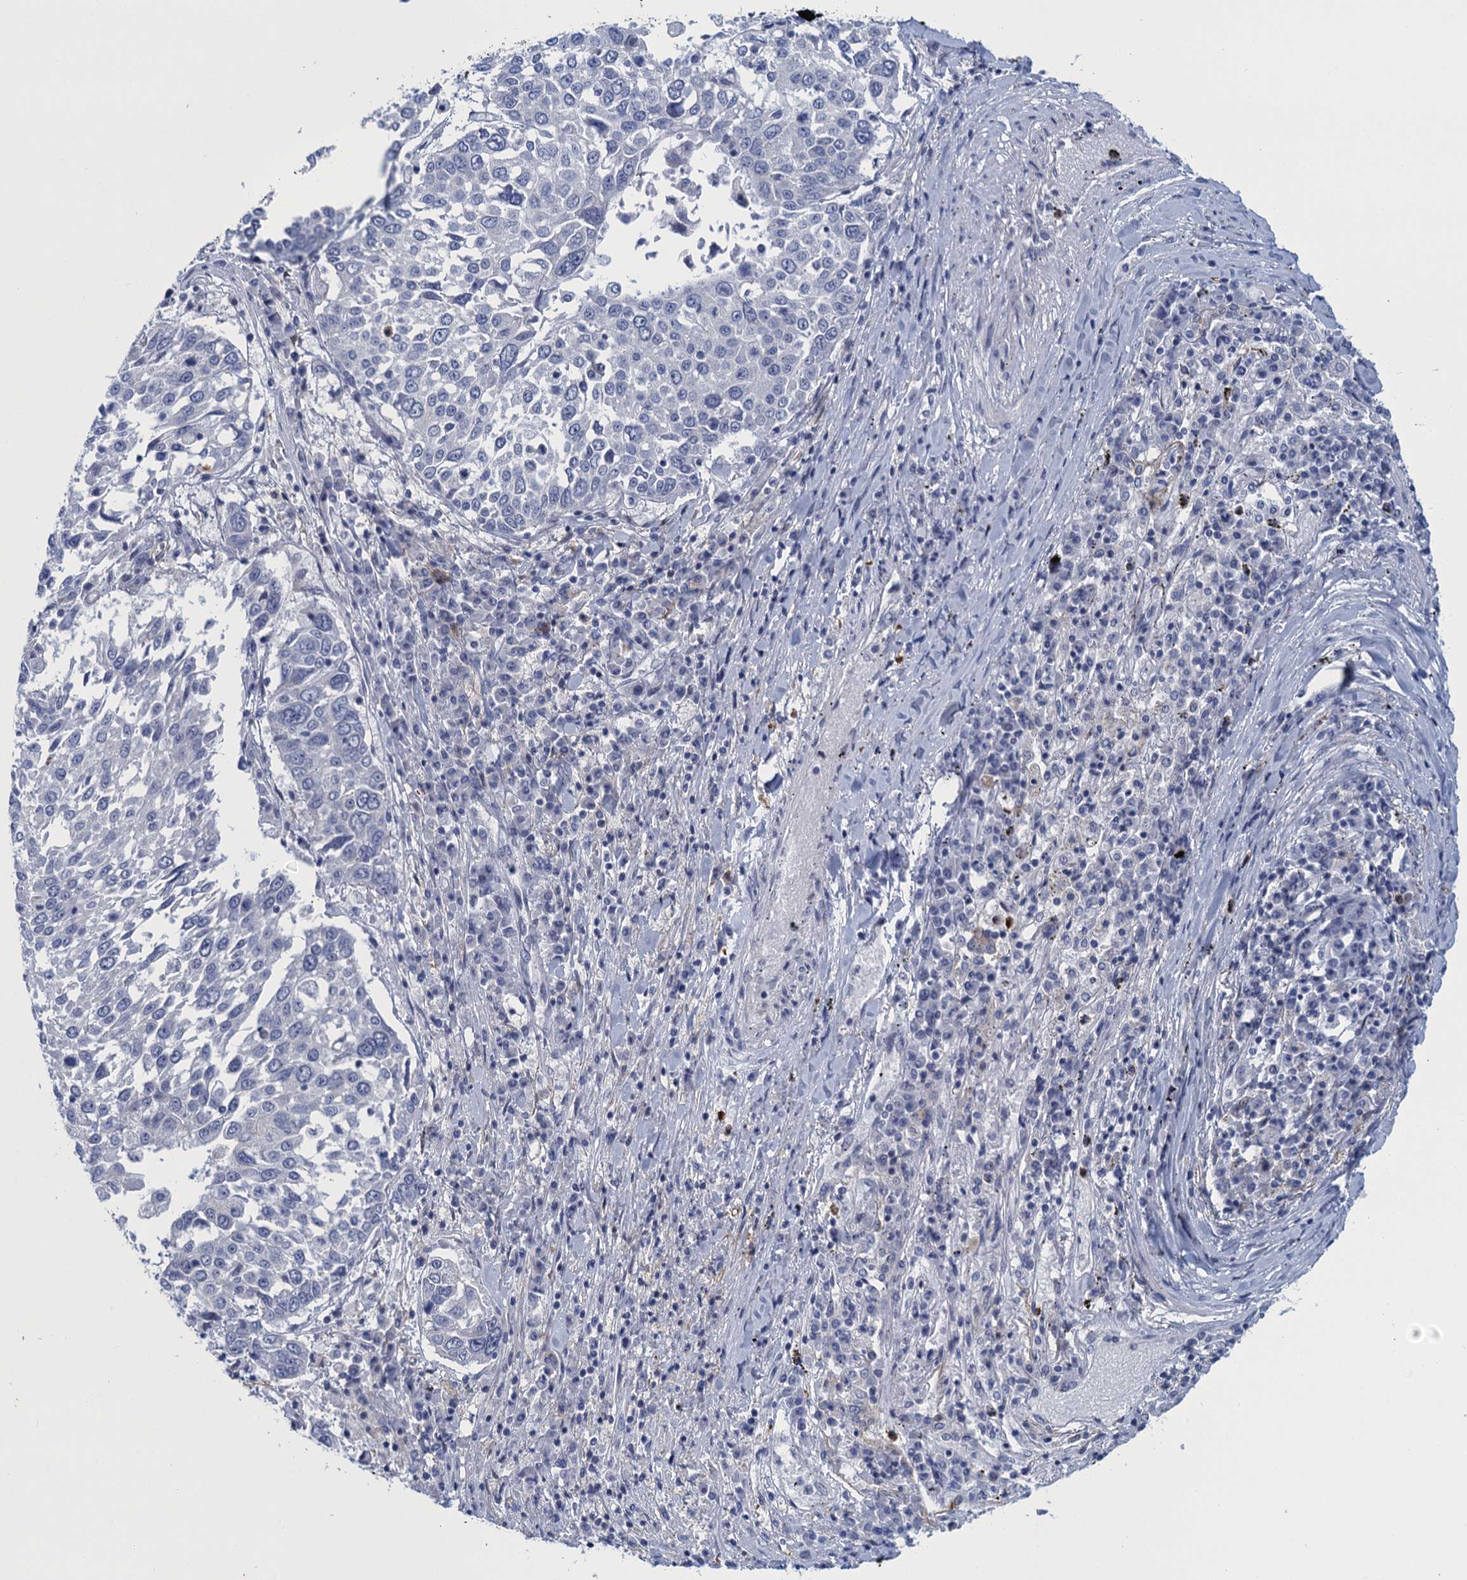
{"staining": {"intensity": "negative", "quantity": "none", "location": "none"}, "tissue": "lung cancer", "cell_type": "Tumor cells", "image_type": "cancer", "snomed": [{"axis": "morphology", "description": "Squamous cell carcinoma, NOS"}, {"axis": "topography", "description": "Lung"}], "caption": "The image exhibits no staining of tumor cells in lung cancer (squamous cell carcinoma). The staining is performed using DAB (3,3'-diaminobenzidine) brown chromogen with nuclei counter-stained in using hematoxylin.", "gene": "SCEL", "patient": {"sex": "male", "age": 65}}